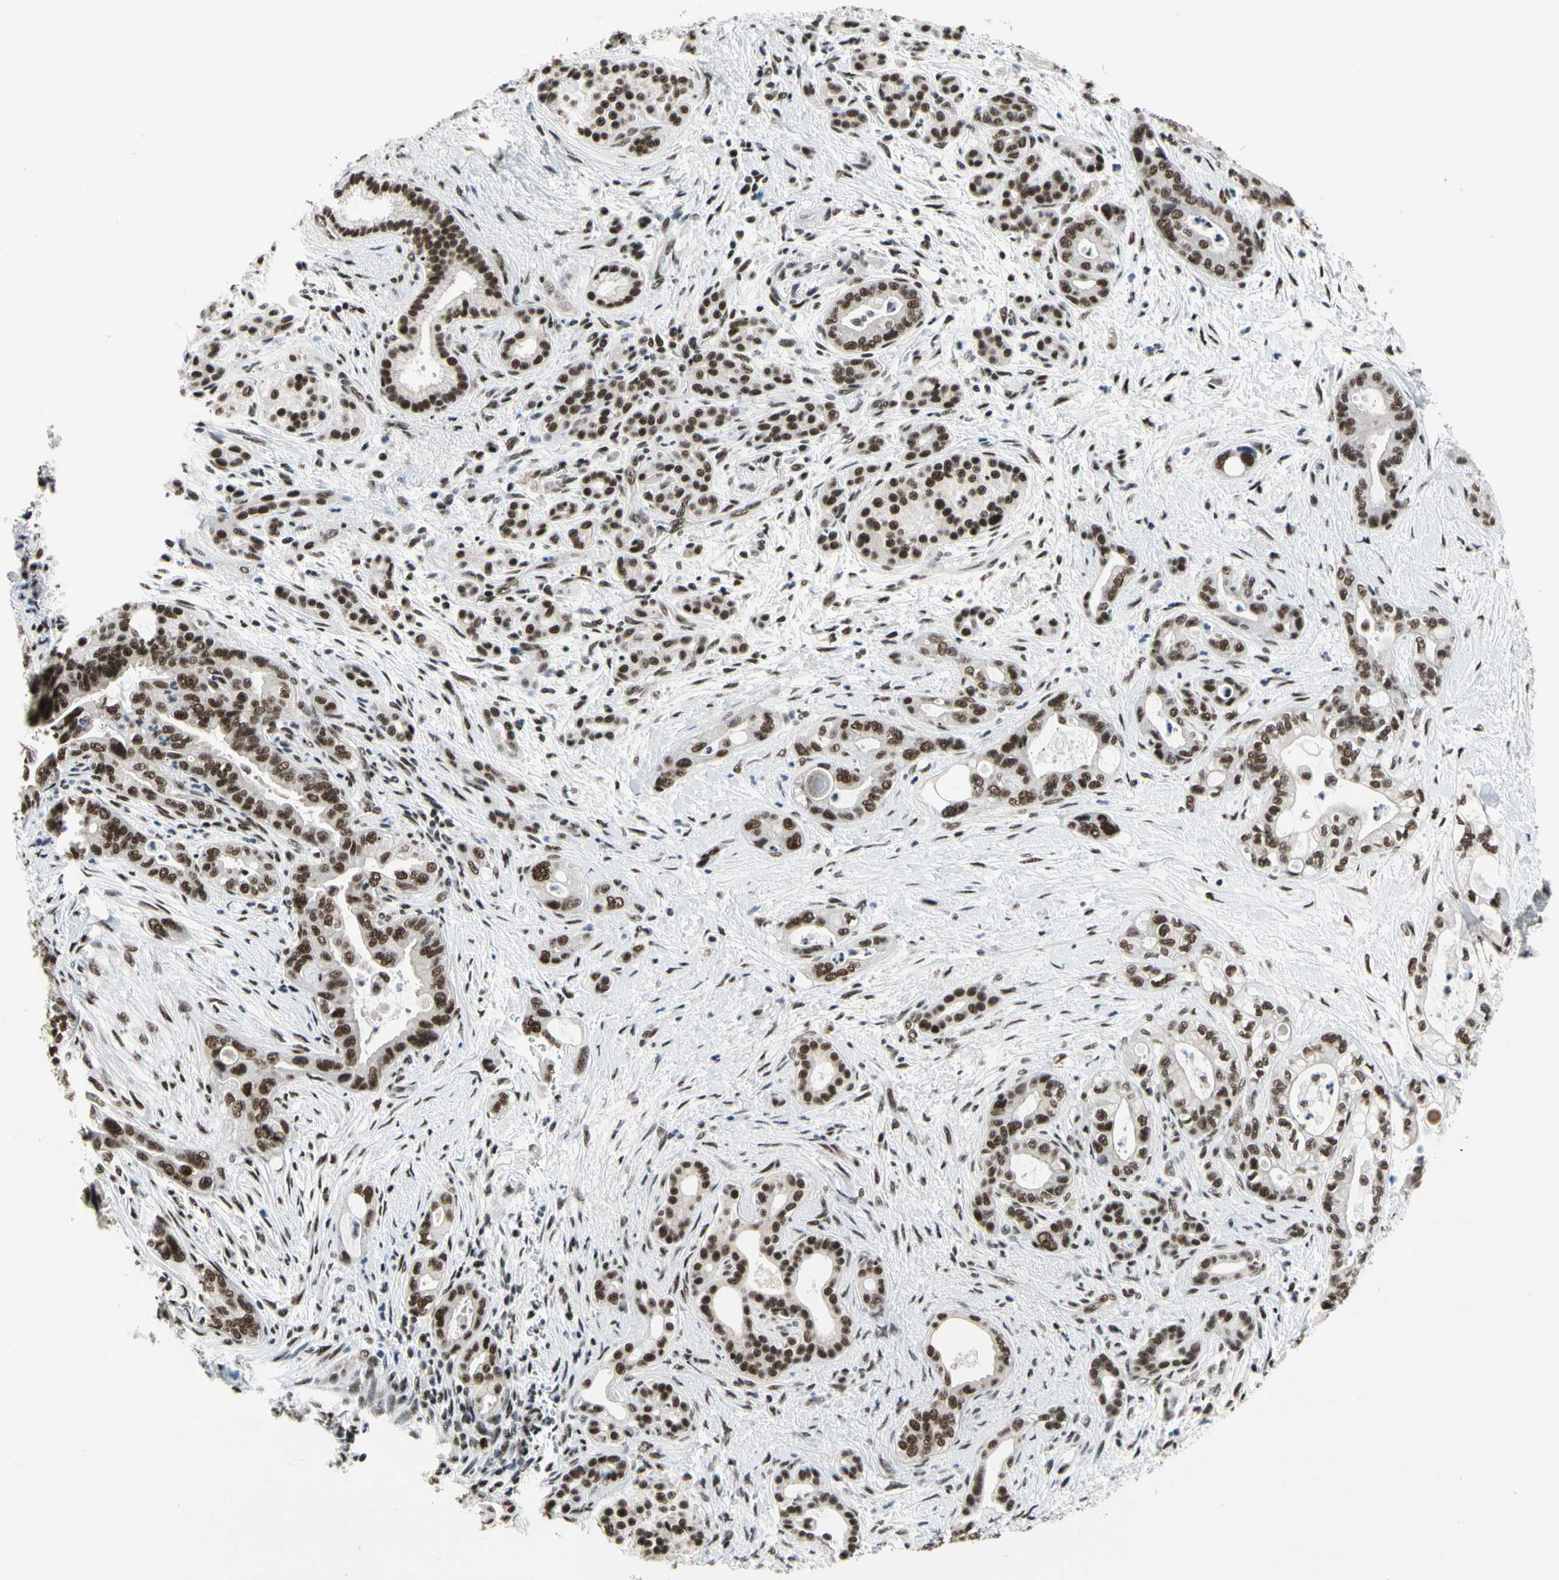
{"staining": {"intensity": "strong", "quantity": ">75%", "location": "nuclear"}, "tissue": "pancreatic cancer", "cell_type": "Tumor cells", "image_type": "cancer", "snomed": [{"axis": "morphology", "description": "Adenocarcinoma, NOS"}, {"axis": "topography", "description": "Pancreas"}], "caption": "This histopathology image demonstrates immunohistochemistry staining of human adenocarcinoma (pancreatic), with high strong nuclear expression in about >75% of tumor cells.", "gene": "SRSF11", "patient": {"sex": "male", "age": 70}}